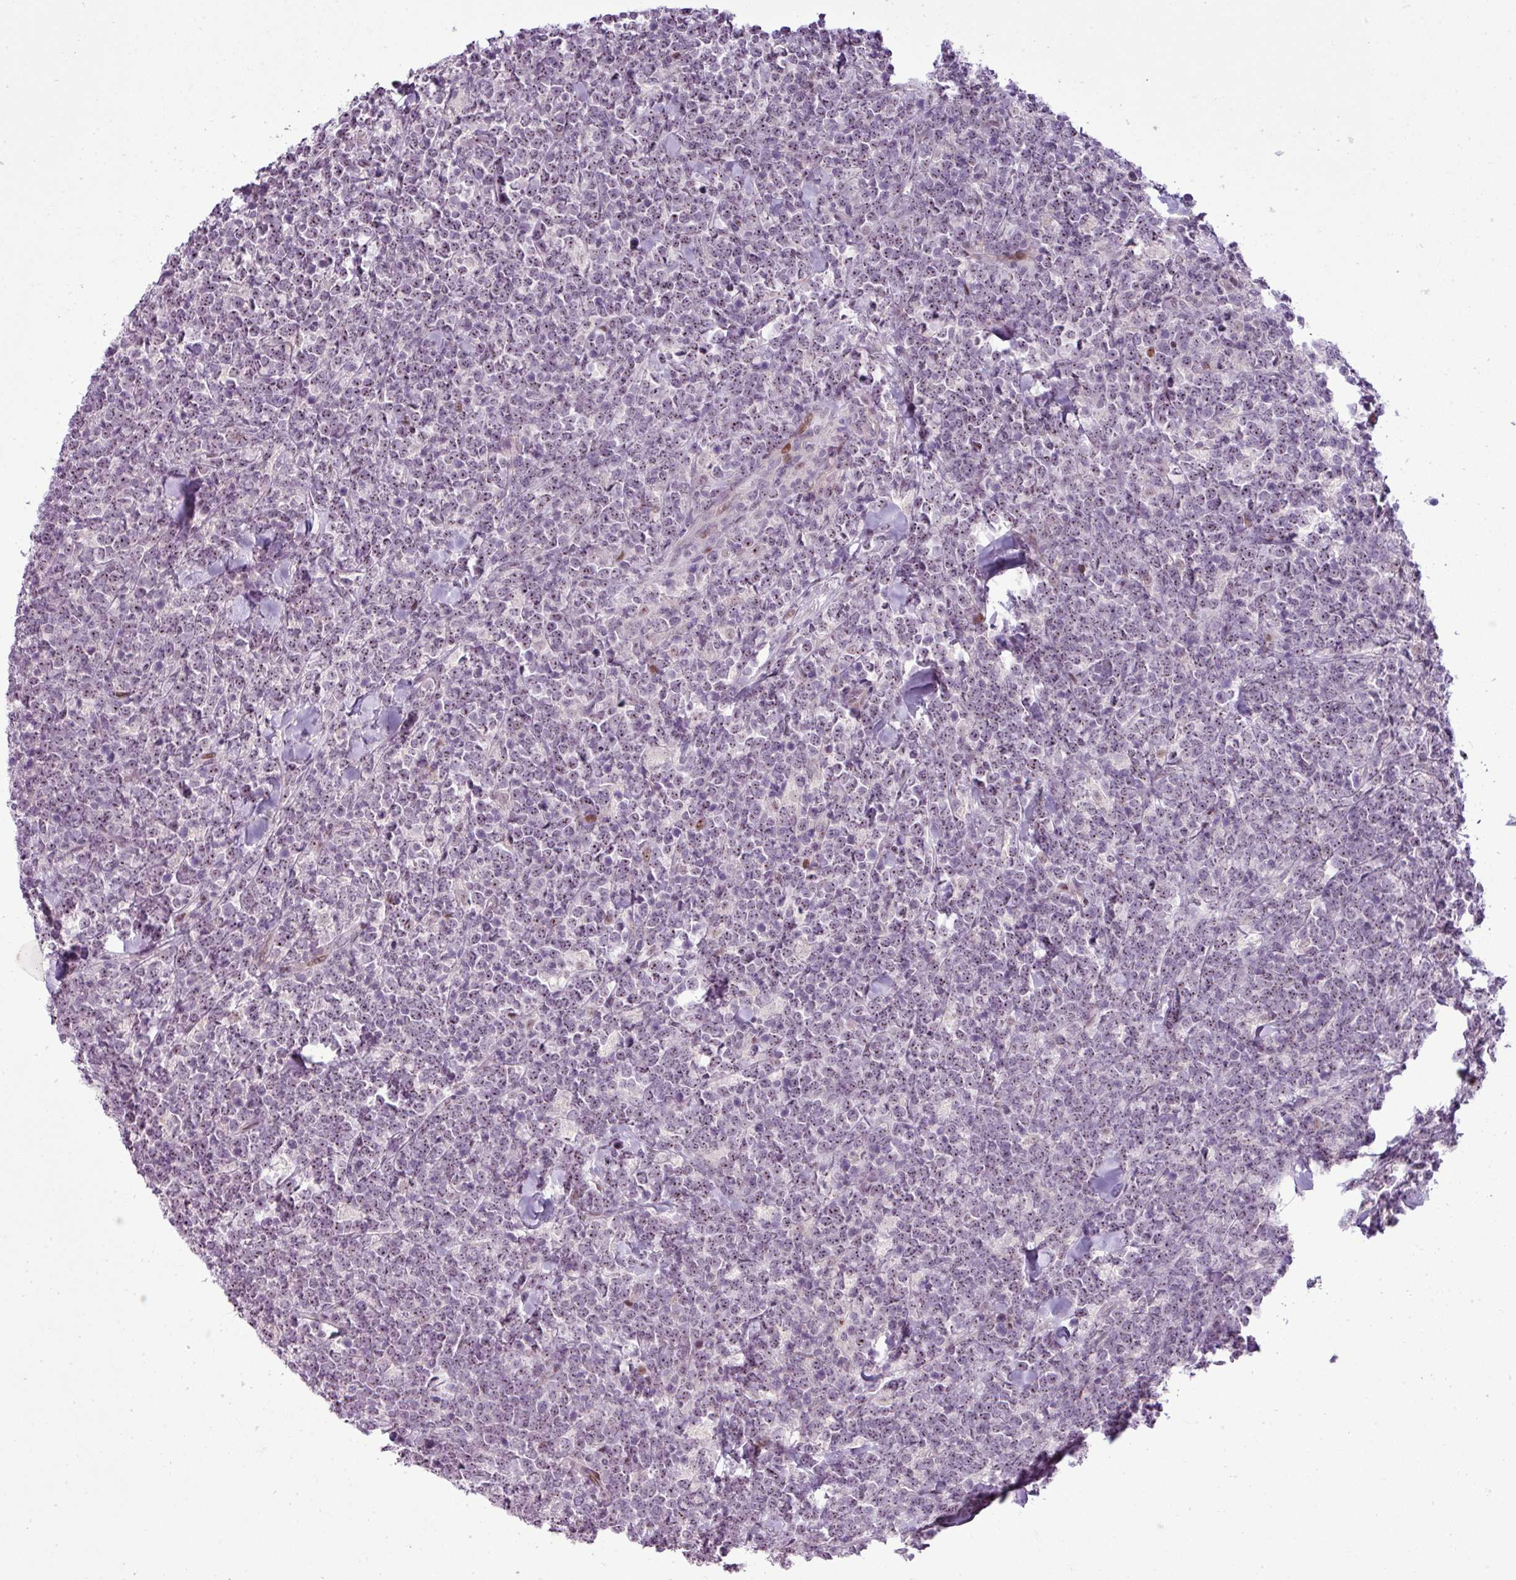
{"staining": {"intensity": "weak", "quantity": "<25%", "location": "nuclear"}, "tissue": "lymphoma", "cell_type": "Tumor cells", "image_type": "cancer", "snomed": [{"axis": "morphology", "description": "Malignant lymphoma, non-Hodgkin's type, High grade"}, {"axis": "topography", "description": "Small intestine"}, {"axis": "topography", "description": "Colon"}], "caption": "The micrograph reveals no significant staining in tumor cells of high-grade malignant lymphoma, non-Hodgkin's type. (Stains: DAB (3,3'-diaminobenzidine) IHC with hematoxylin counter stain, Microscopy: brightfield microscopy at high magnification).", "gene": "ZNF688", "patient": {"sex": "male", "age": 8}}